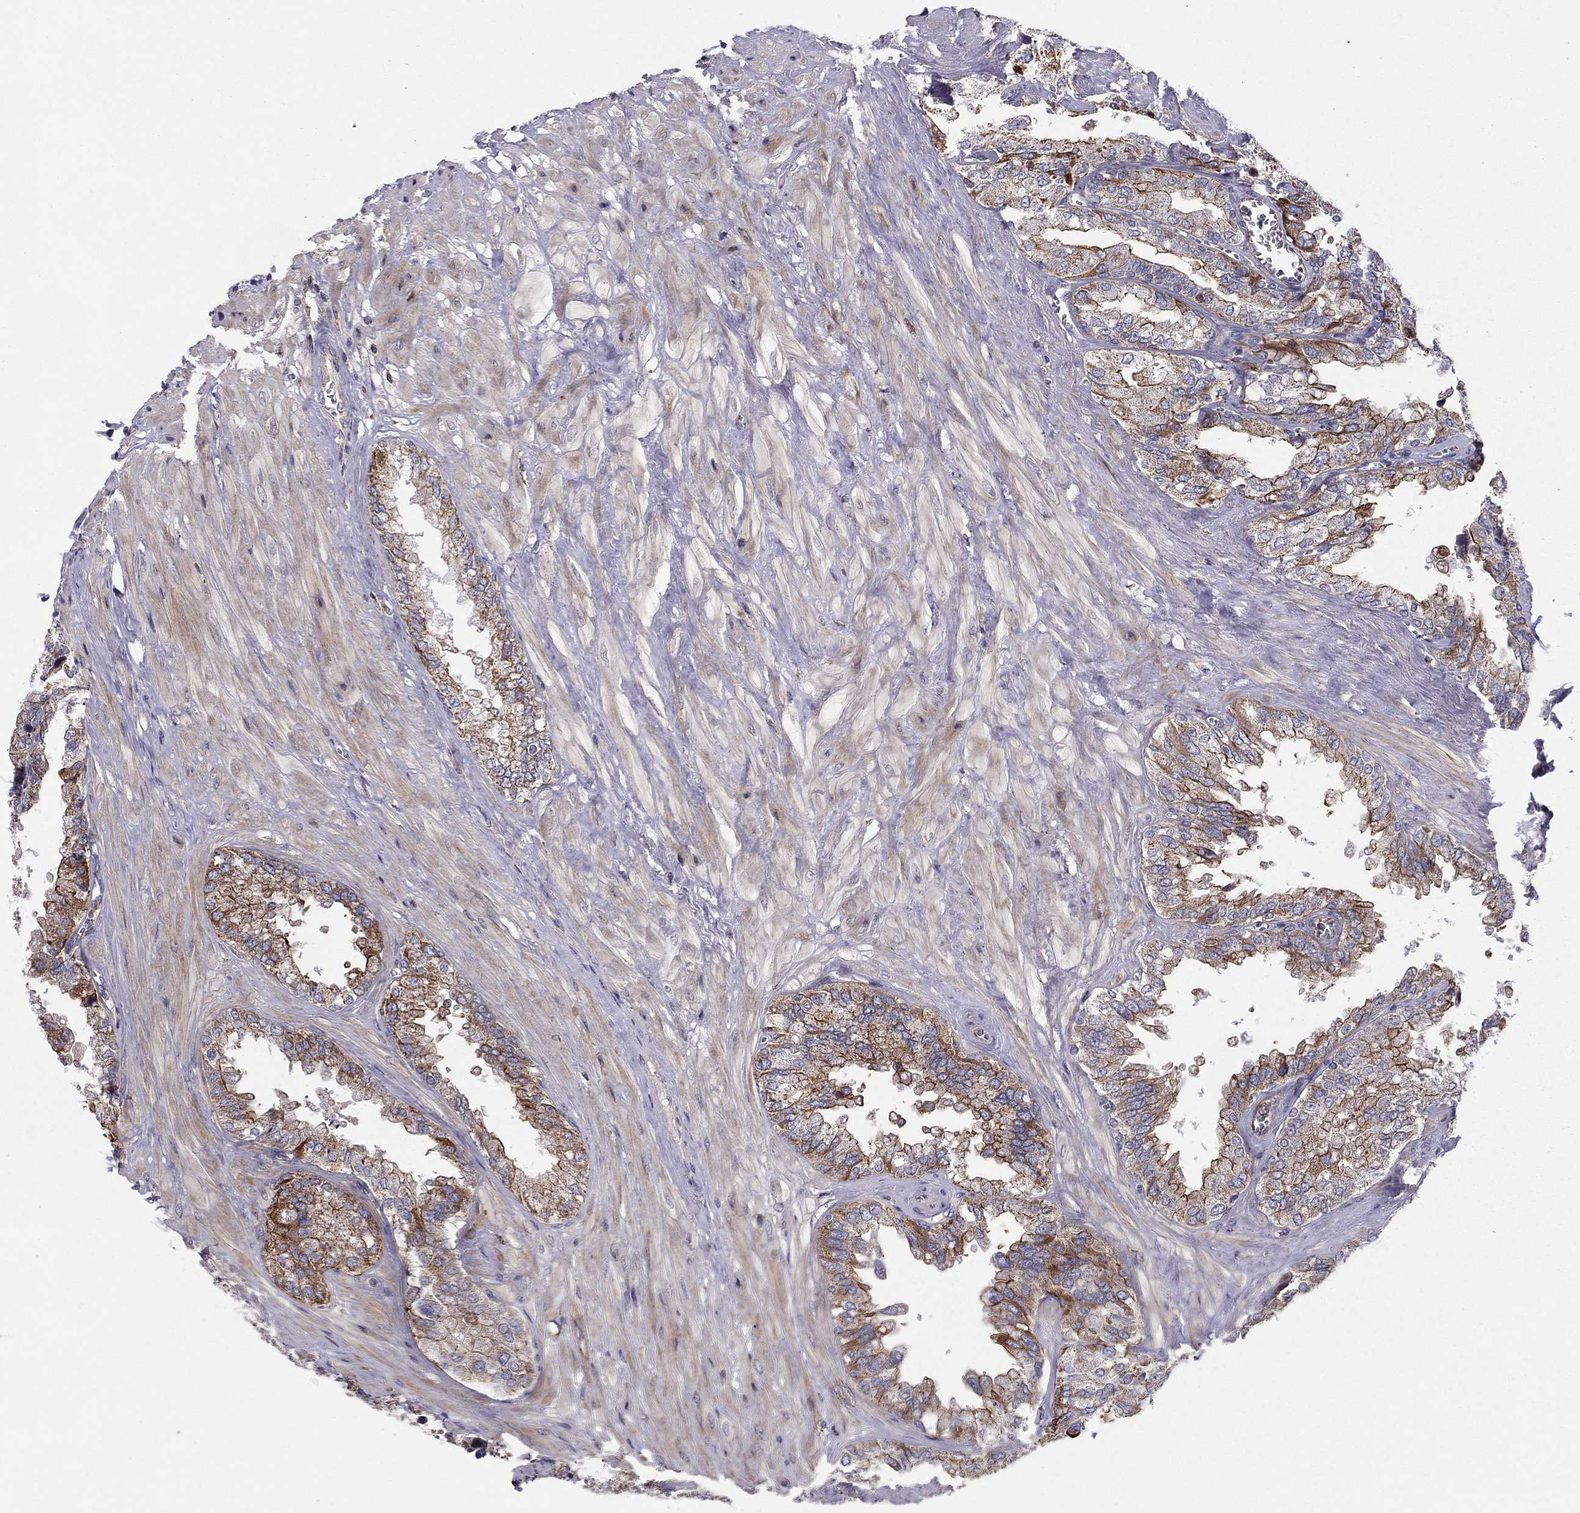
{"staining": {"intensity": "strong", "quantity": "<25%", "location": "cytoplasmic/membranous"}, "tissue": "seminal vesicle", "cell_type": "Glandular cells", "image_type": "normal", "snomed": [{"axis": "morphology", "description": "Normal tissue, NOS"}, {"axis": "topography", "description": "Seminal veicle"}], "caption": "A histopathology image of human seminal vesicle stained for a protein reveals strong cytoplasmic/membranous brown staining in glandular cells. (brown staining indicates protein expression, while blue staining denotes nuclei).", "gene": "ALG6", "patient": {"sex": "male", "age": 67}}